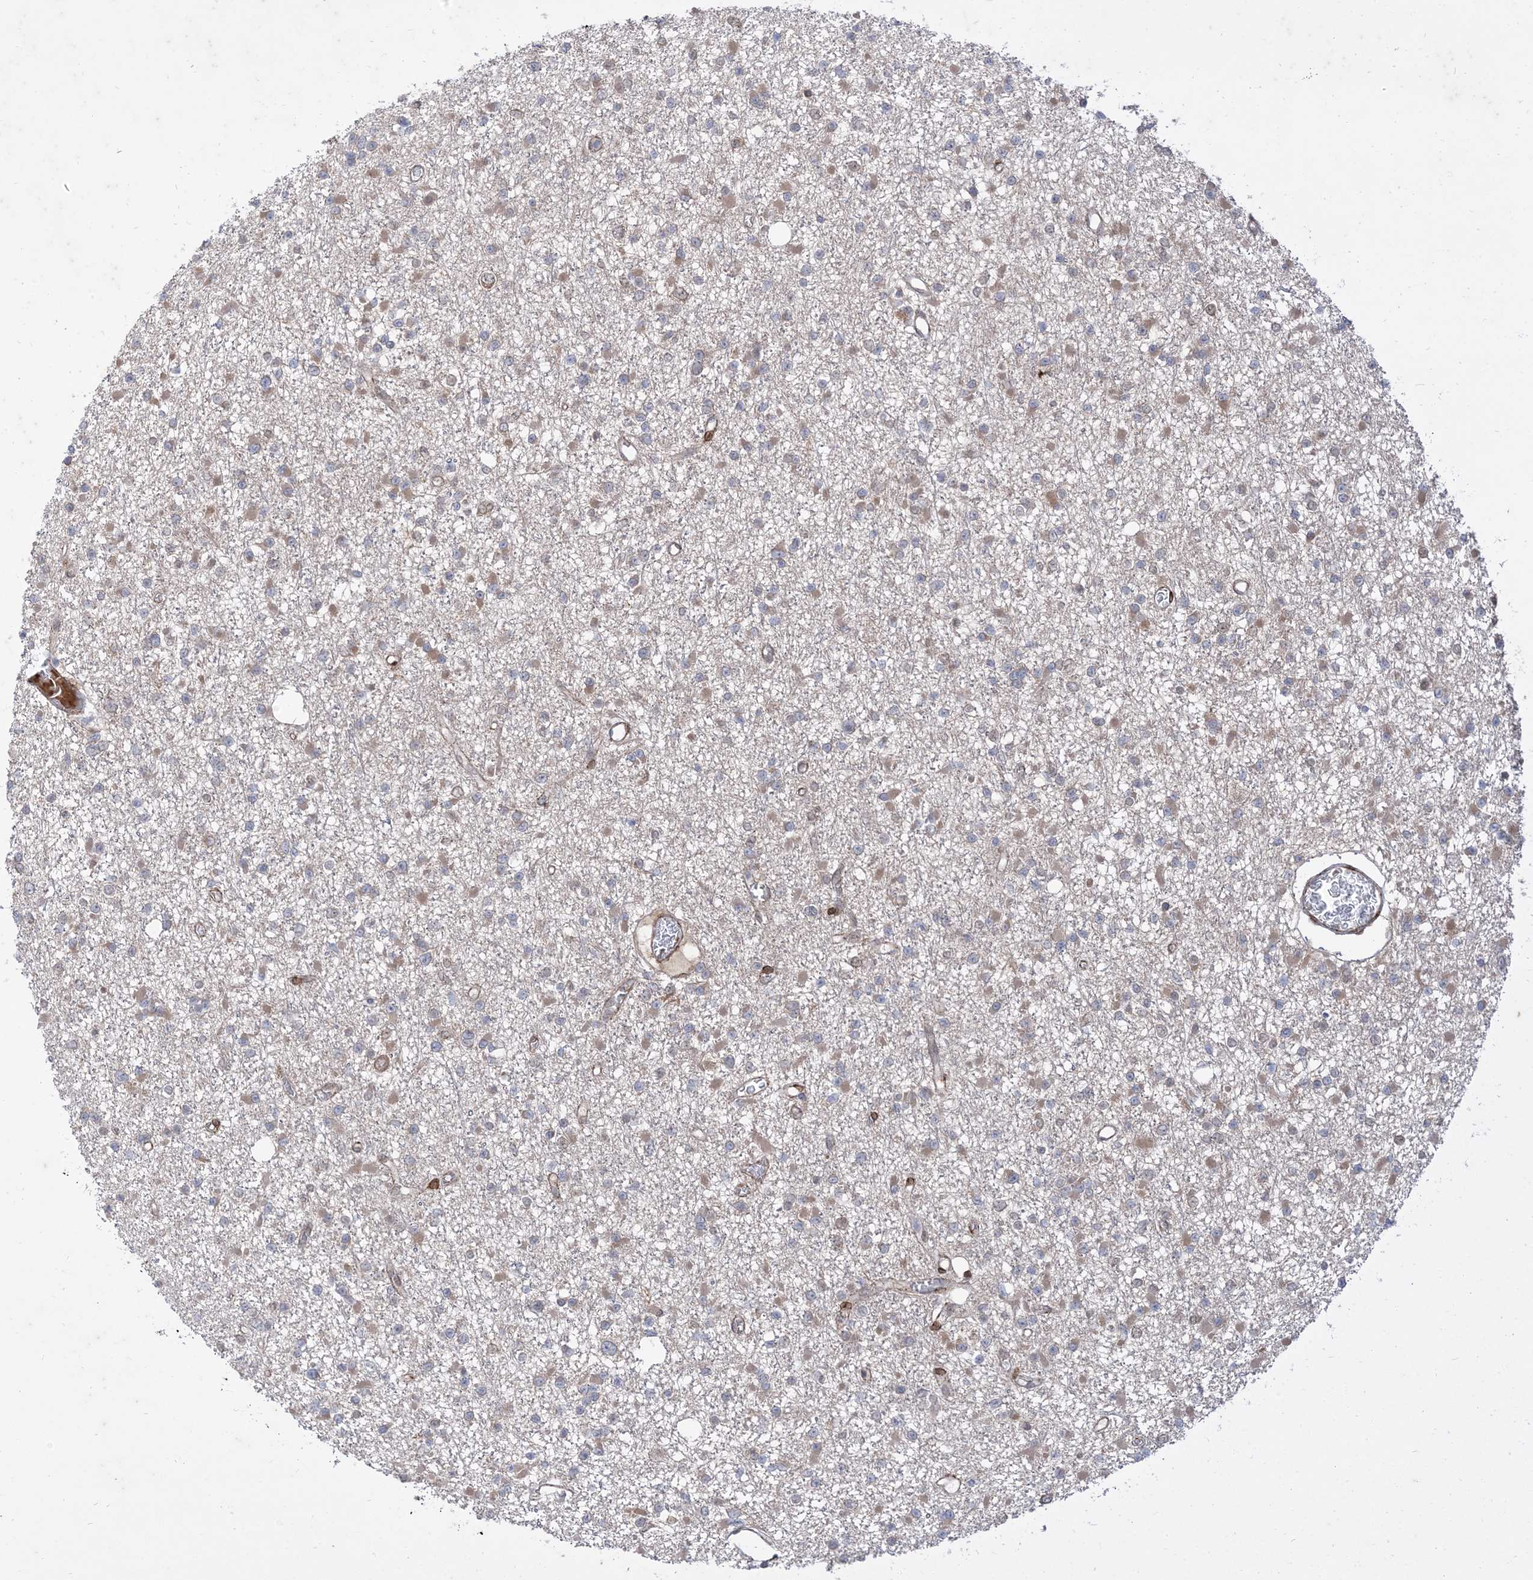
{"staining": {"intensity": "weak", "quantity": "<25%", "location": "cytoplasmic/membranous"}, "tissue": "glioma", "cell_type": "Tumor cells", "image_type": "cancer", "snomed": [{"axis": "morphology", "description": "Glioma, malignant, Low grade"}, {"axis": "topography", "description": "Brain"}], "caption": "Malignant glioma (low-grade) was stained to show a protein in brown. There is no significant expression in tumor cells.", "gene": "RIN1", "patient": {"sex": "female", "age": 22}}